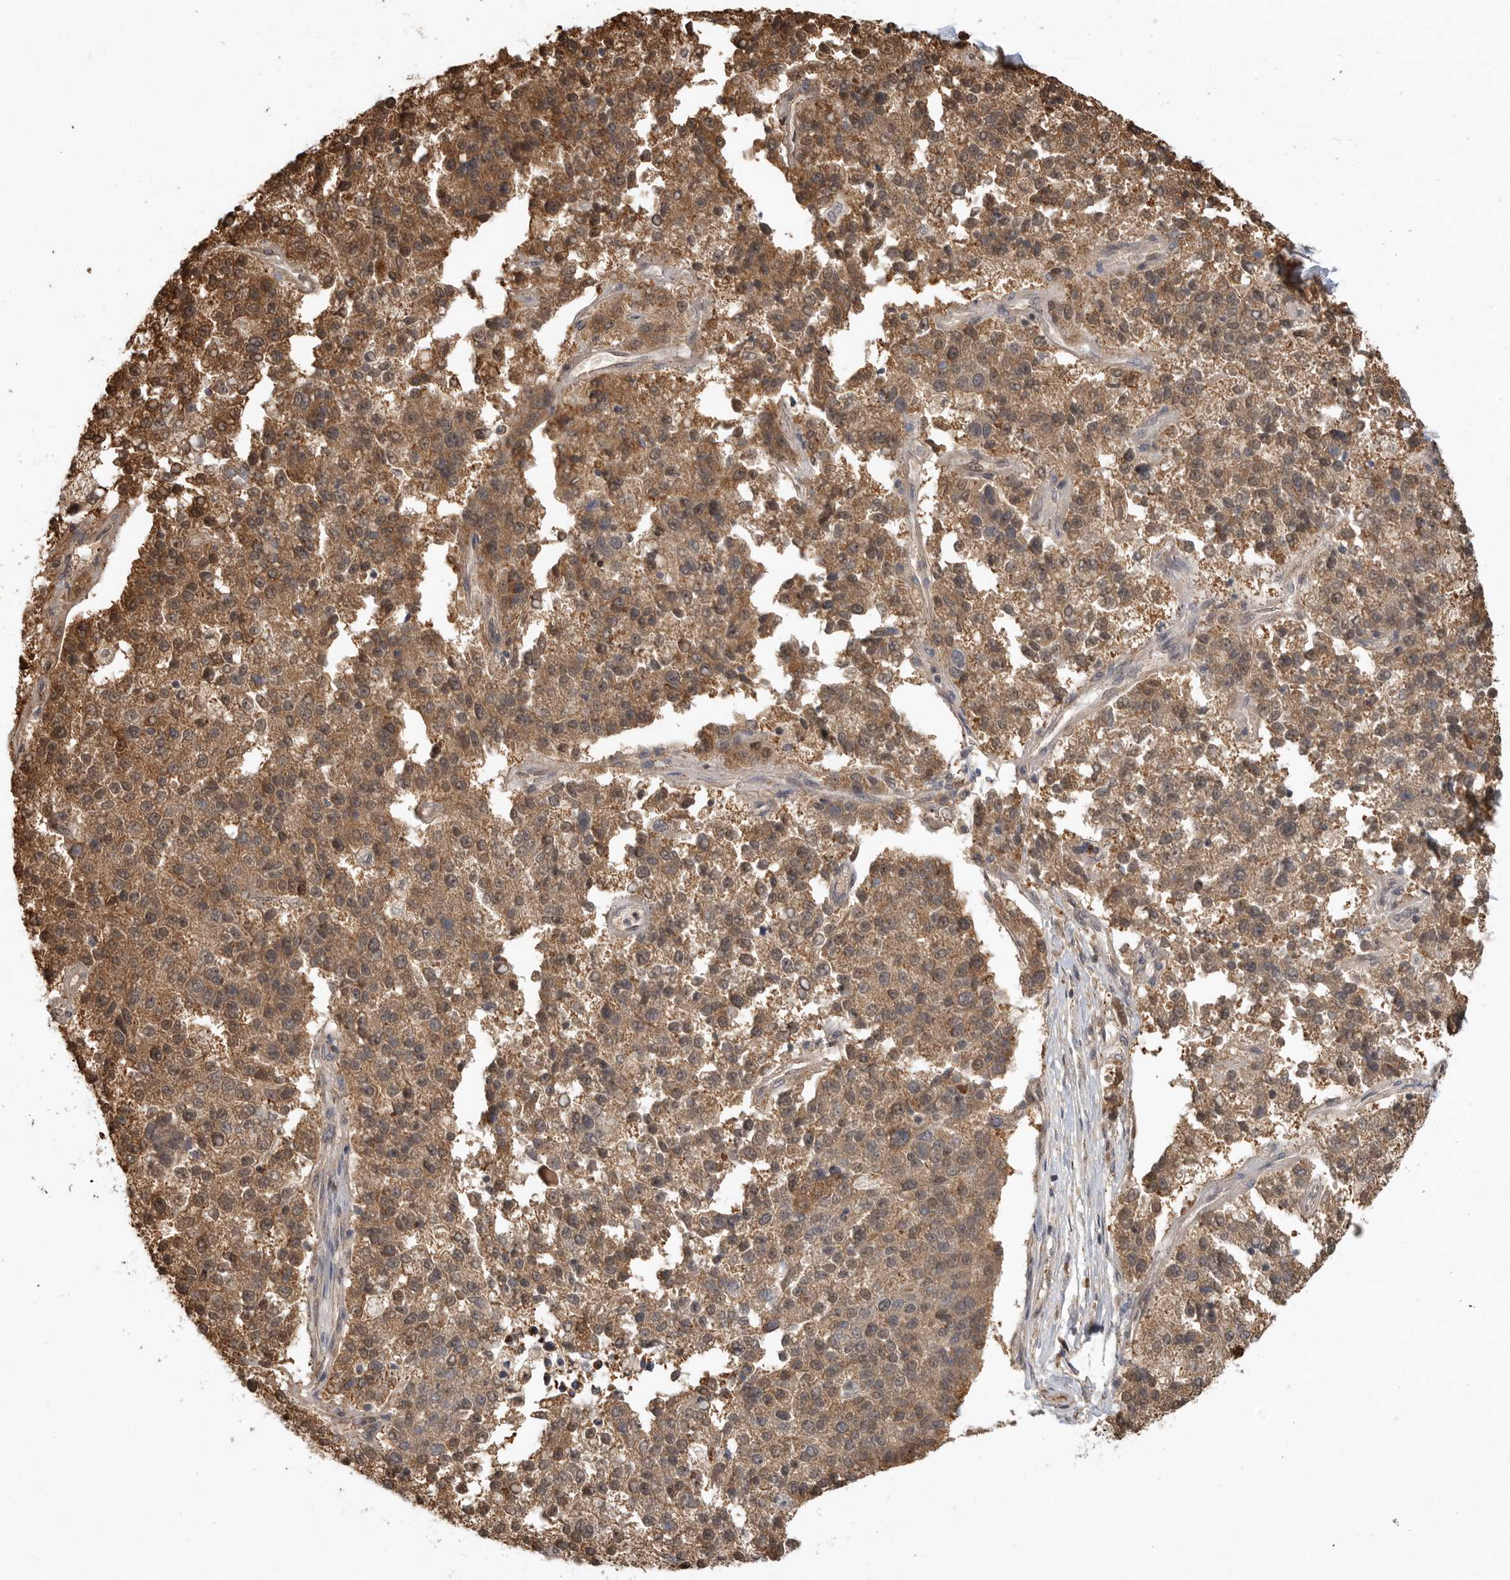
{"staining": {"intensity": "moderate", "quantity": ">75%", "location": "cytoplasmic/membranous"}, "tissue": "pancreatic cancer", "cell_type": "Tumor cells", "image_type": "cancer", "snomed": [{"axis": "morphology", "description": "Adenocarcinoma, NOS"}, {"axis": "topography", "description": "Pancreas"}], "caption": "Immunohistochemistry photomicrograph of neoplastic tissue: pancreatic adenocarcinoma stained using IHC shows medium levels of moderate protein expression localized specifically in the cytoplasmic/membranous of tumor cells, appearing as a cytoplasmic/membranous brown color.", "gene": "GCNT2", "patient": {"sex": "female", "age": 61}}